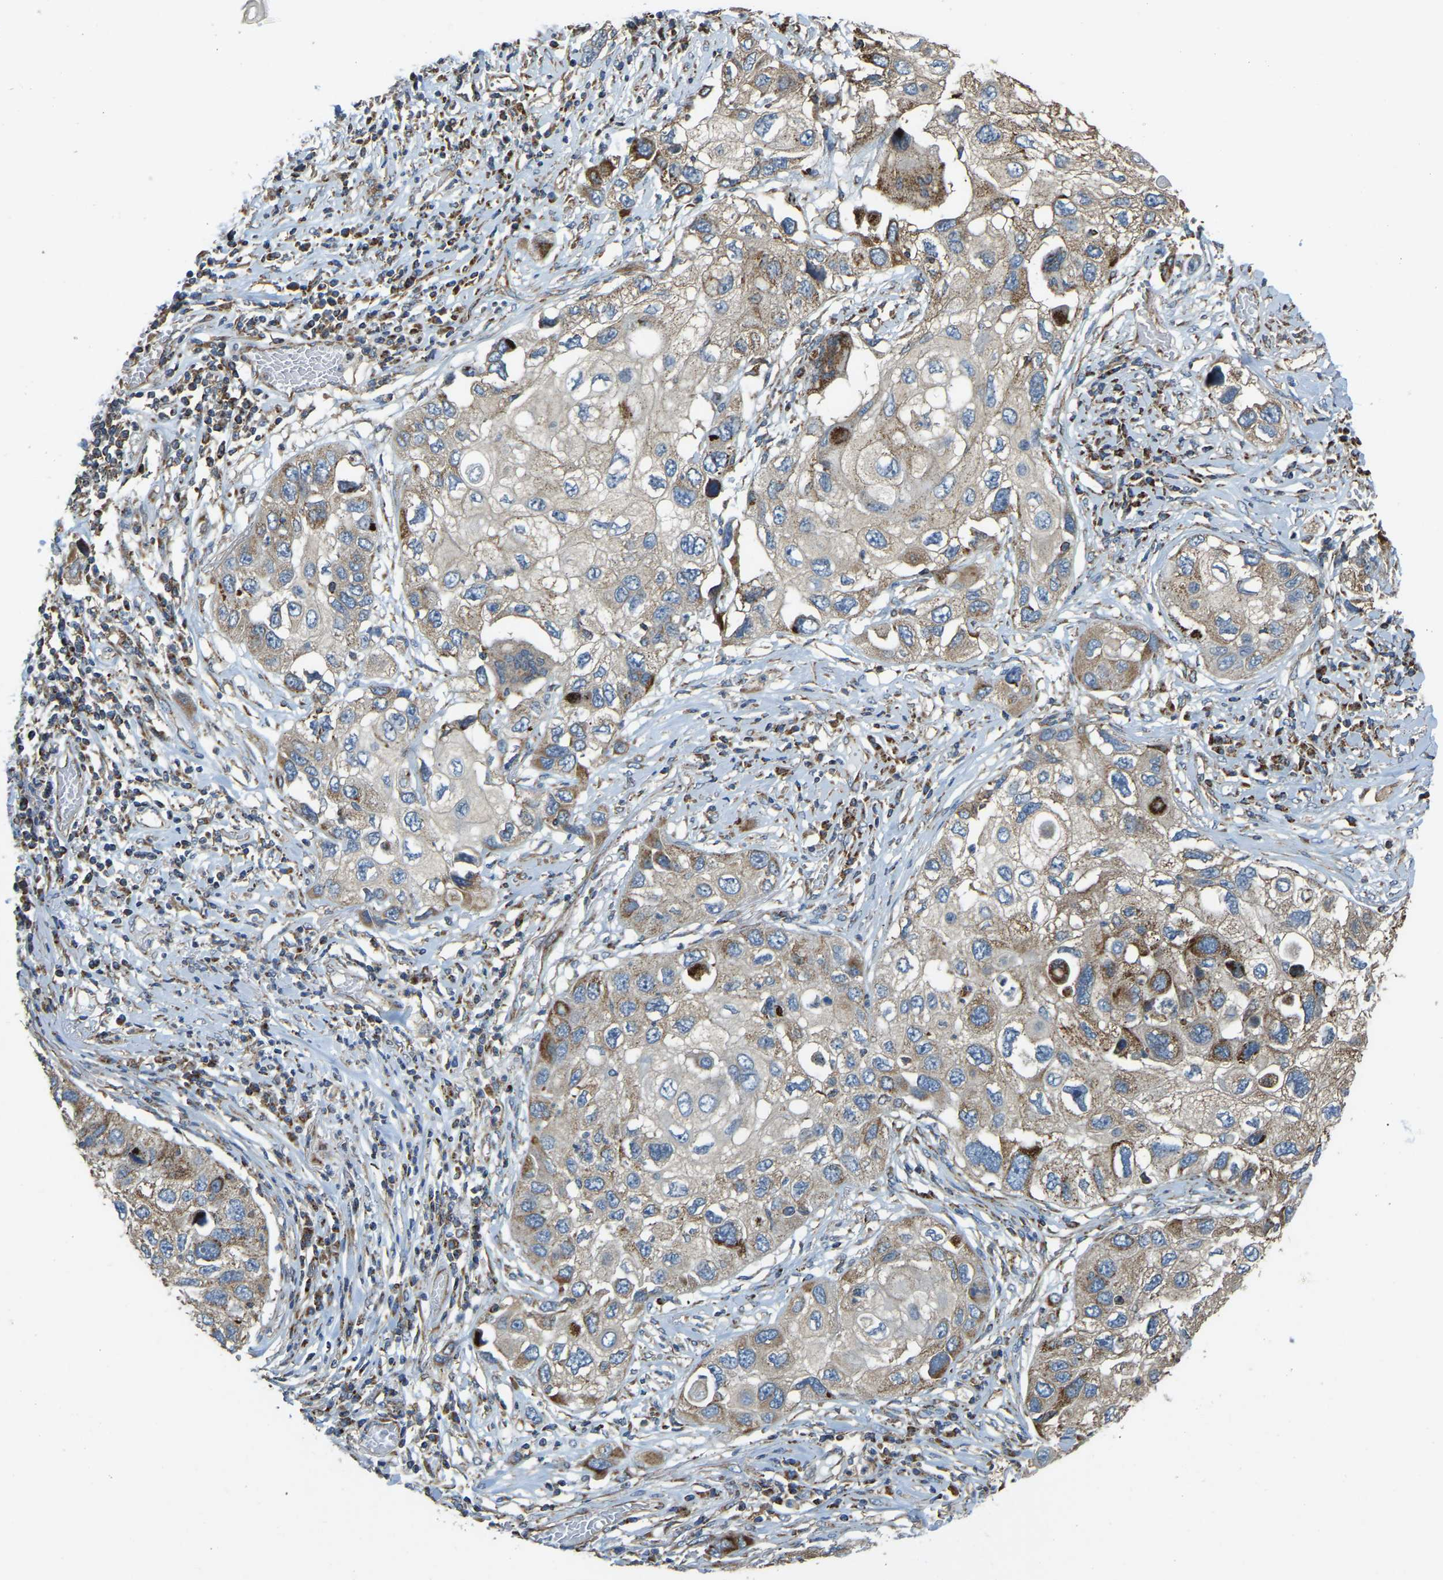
{"staining": {"intensity": "moderate", "quantity": "<25%", "location": "cytoplasmic/membranous"}, "tissue": "lung cancer", "cell_type": "Tumor cells", "image_type": "cancer", "snomed": [{"axis": "morphology", "description": "Squamous cell carcinoma, NOS"}, {"axis": "topography", "description": "Lung"}], "caption": "High-power microscopy captured an immunohistochemistry (IHC) micrograph of lung squamous cell carcinoma, revealing moderate cytoplasmic/membranous staining in approximately <25% of tumor cells.", "gene": "PSMD7", "patient": {"sex": "male", "age": 71}}